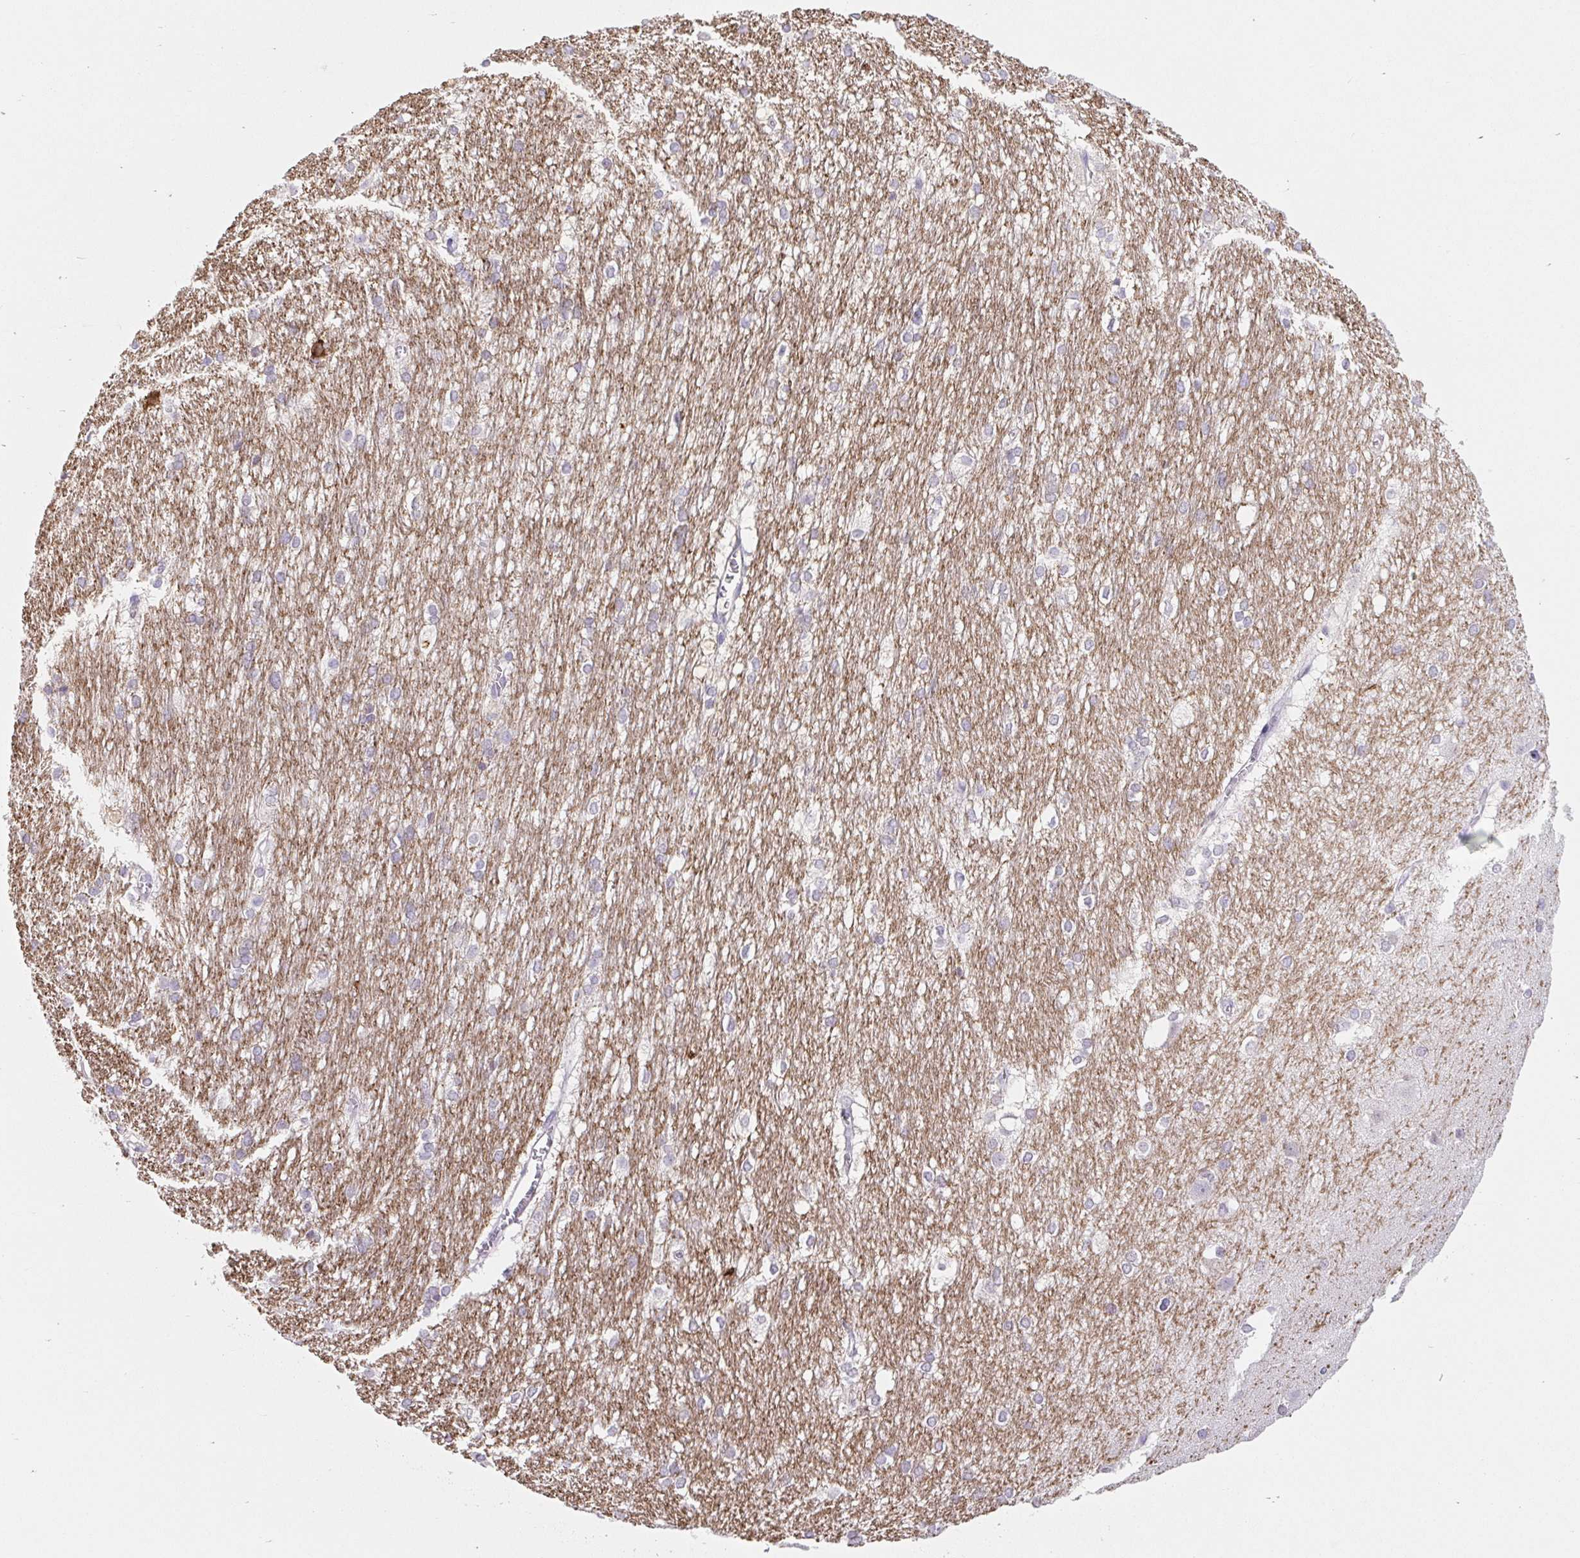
{"staining": {"intensity": "negative", "quantity": "none", "location": "none"}, "tissue": "hippocampus", "cell_type": "Glial cells", "image_type": "normal", "snomed": [{"axis": "morphology", "description": "Normal tissue, NOS"}, {"axis": "topography", "description": "Cerebral cortex"}, {"axis": "topography", "description": "Hippocampus"}], "caption": "Immunohistochemistry (IHC) of benign human hippocampus reveals no staining in glial cells. (Immunohistochemistry (IHC), brightfield microscopy, high magnification).", "gene": "BCAS1", "patient": {"sex": "female", "age": 19}}